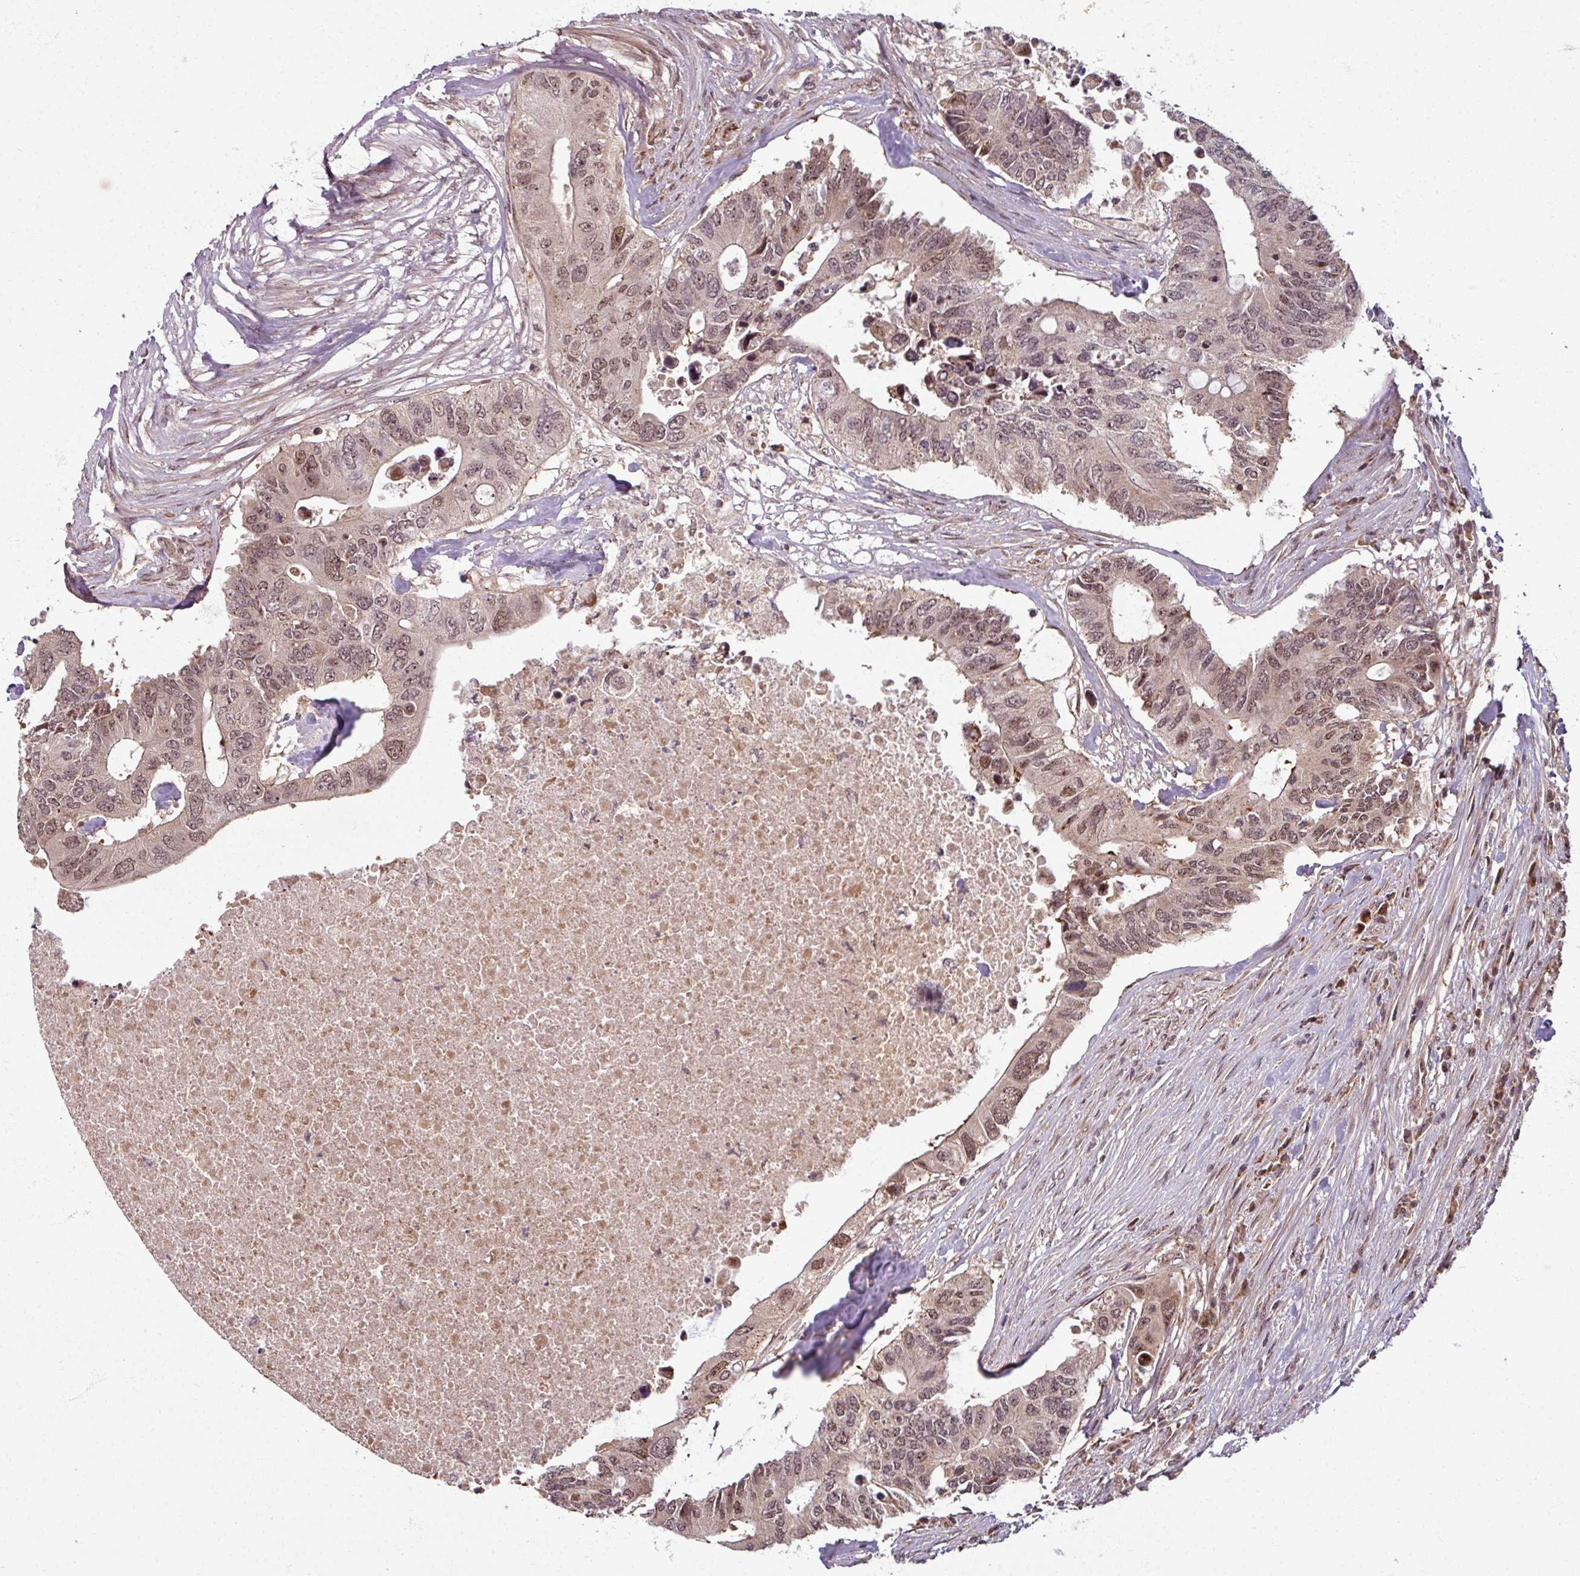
{"staining": {"intensity": "moderate", "quantity": ">75%", "location": "nuclear"}, "tissue": "colorectal cancer", "cell_type": "Tumor cells", "image_type": "cancer", "snomed": [{"axis": "morphology", "description": "Adenocarcinoma, NOS"}, {"axis": "topography", "description": "Colon"}], "caption": "Protein staining shows moderate nuclear staining in about >75% of tumor cells in colorectal adenocarcinoma. (DAB IHC, brown staining for protein, blue staining for nuclei).", "gene": "SWI5", "patient": {"sex": "male", "age": 71}}